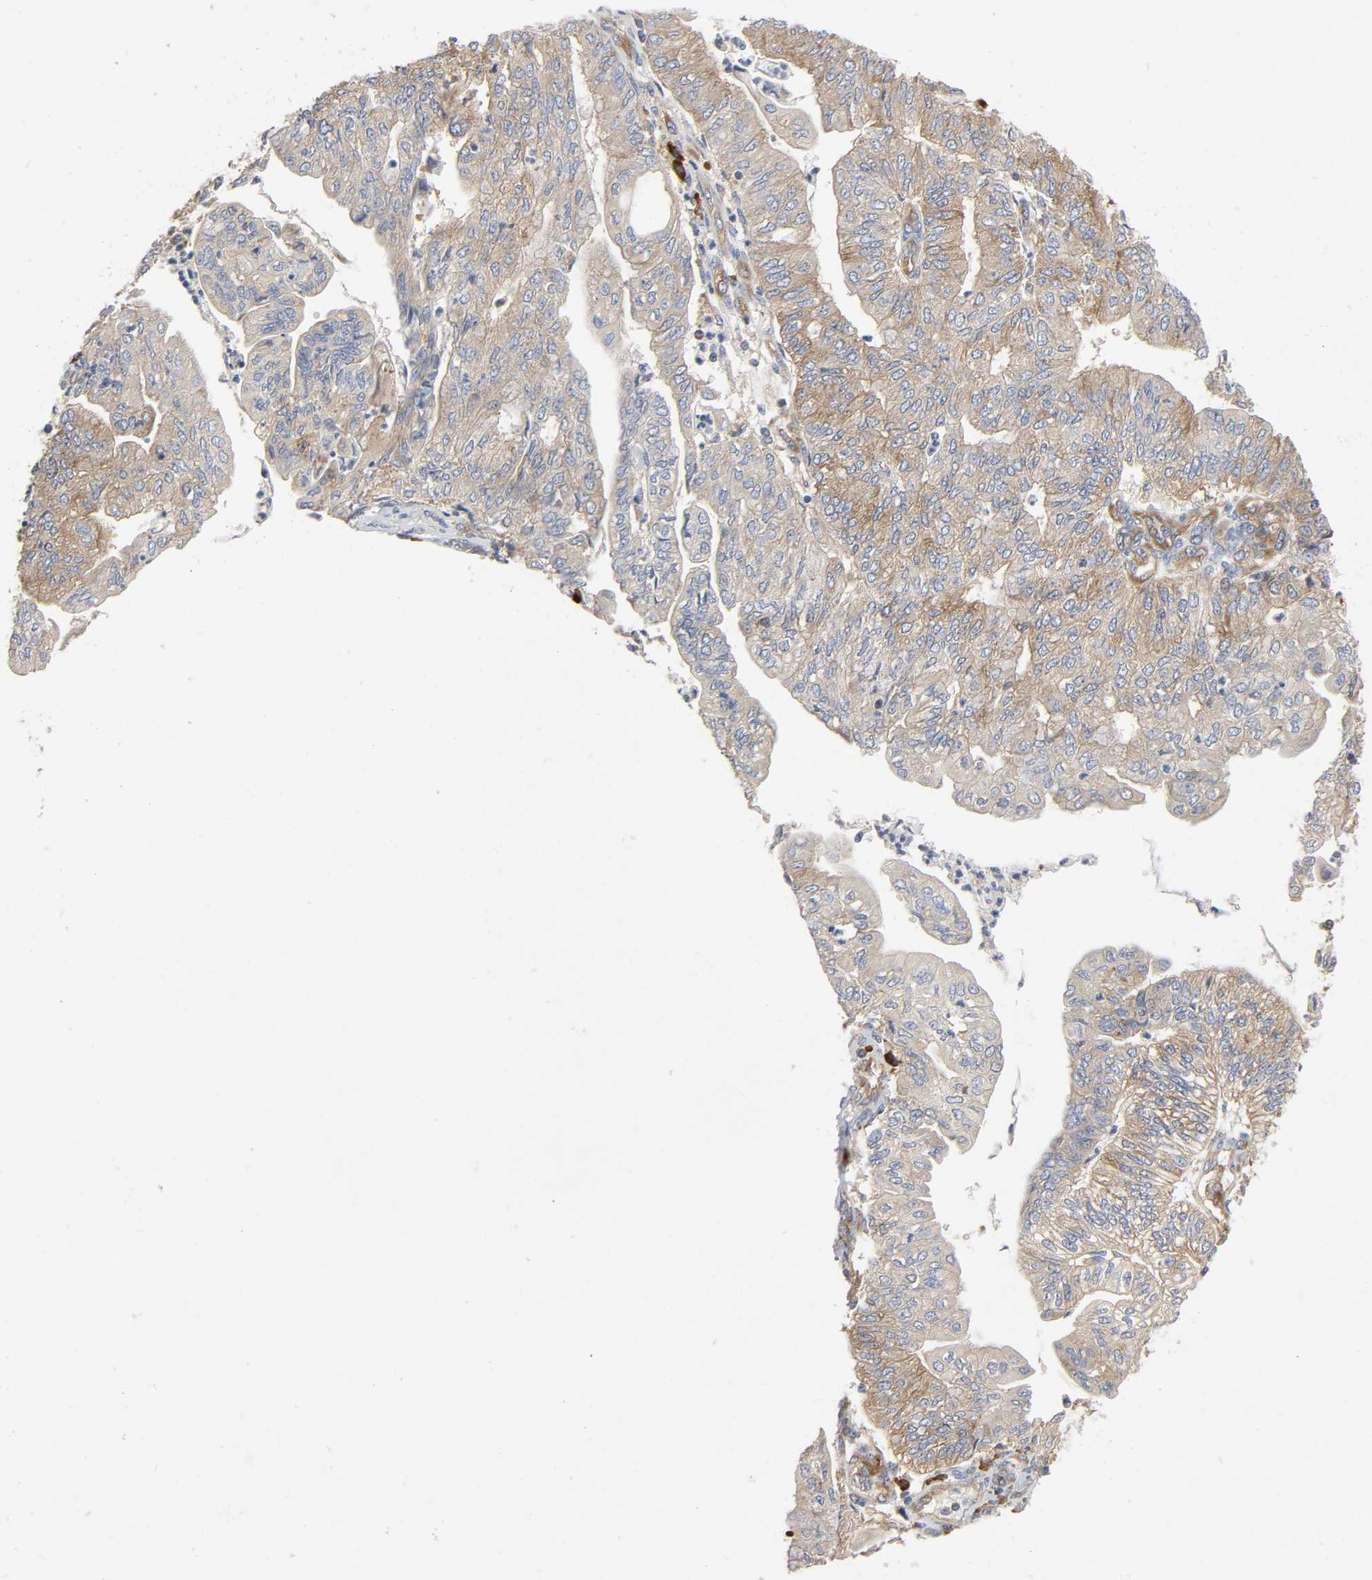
{"staining": {"intensity": "weak", "quantity": ">75%", "location": "cytoplasmic/membranous"}, "tissue": "endometrial cancer", "cell_type": "Tumor cells", "image_type": "cancer", "snomed": [{"axis": "morphology", "description": "Adenocarcinoma, NOS"}, {"axis": "topography", "description": "Endometrium"}], "caption": "Endometrial cancer stained with DAB (3,3'-diaminobenzidine) immunohistochemistry (IHC) reveals low levels of weak cytoplasmic/membranous positivity in about >75% of tumor cells.", "gene": "SCHIP1", "patient": {"sex": "female", "age": 59}}